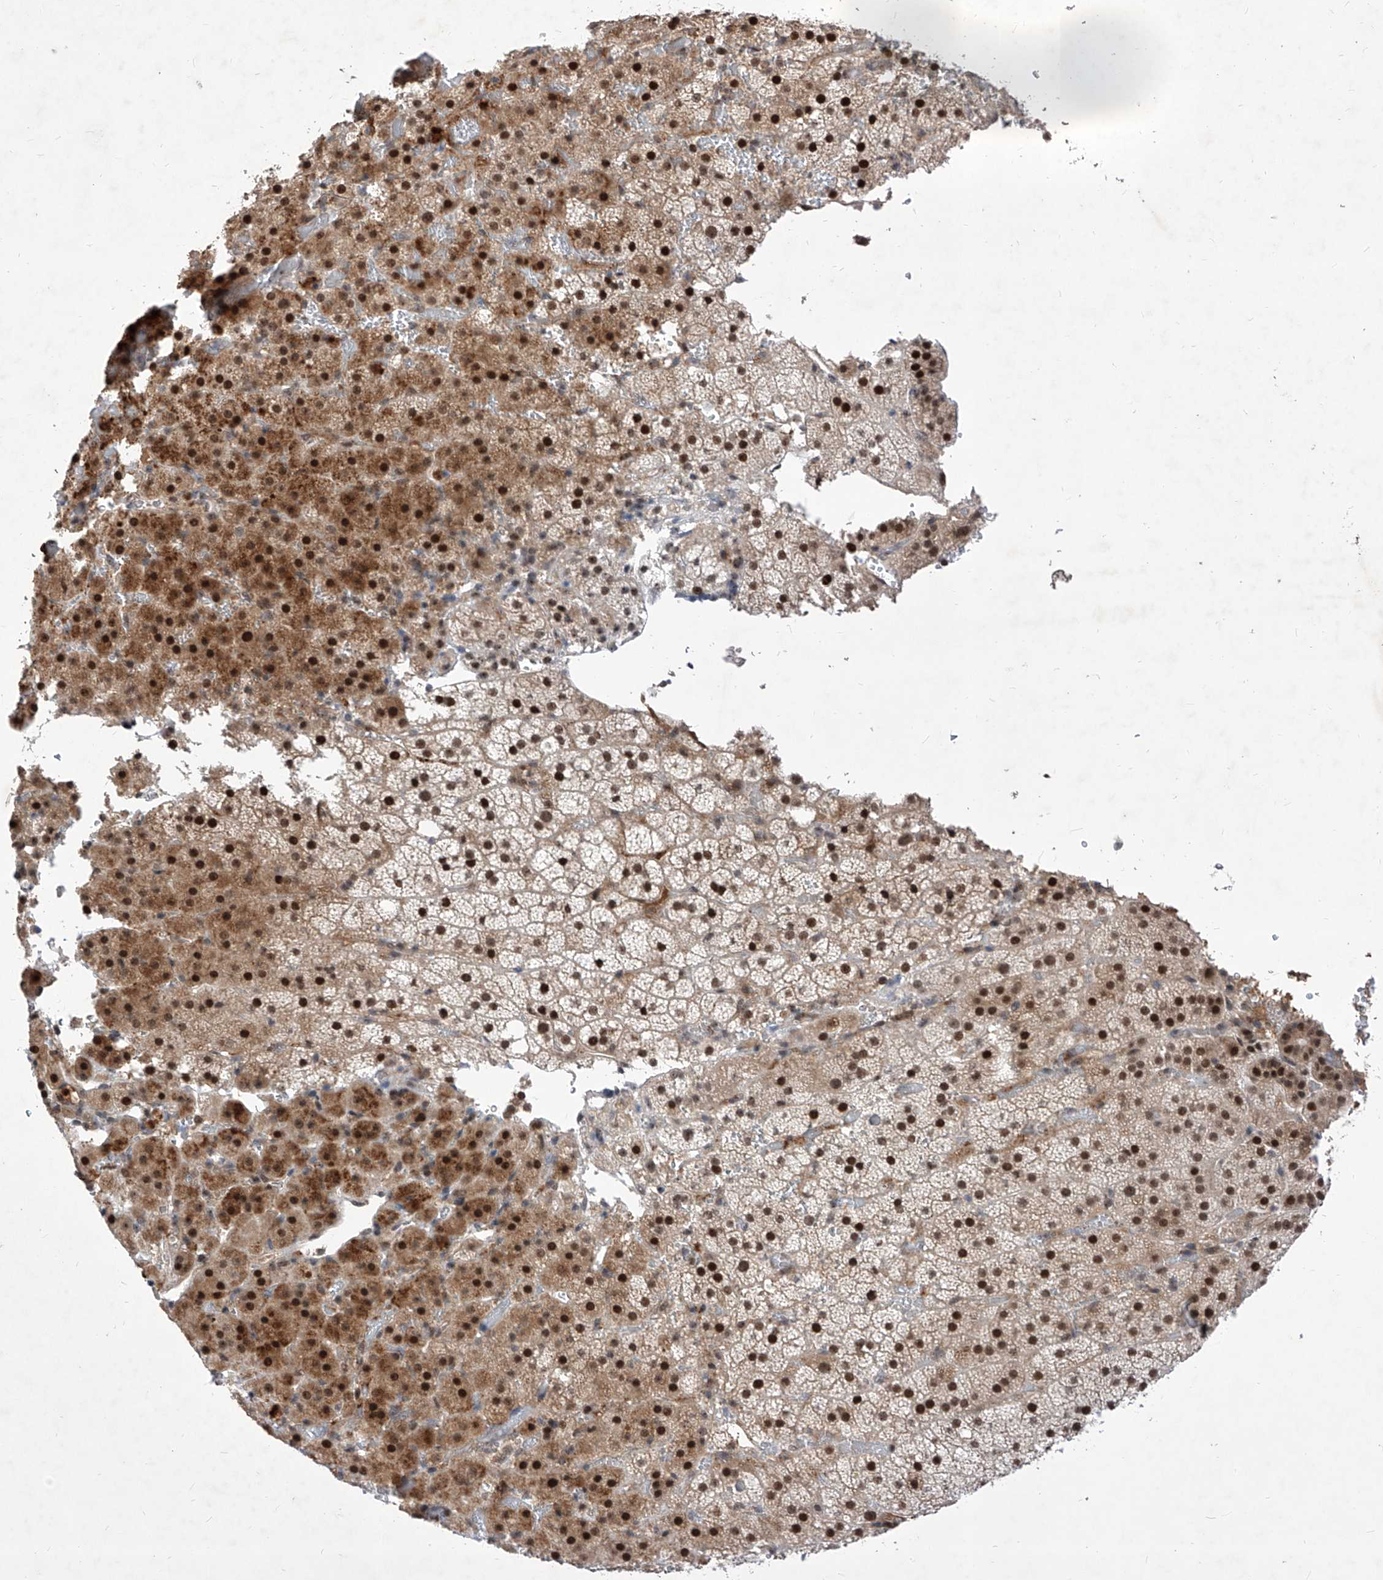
{"staining": {"intensity": "strong", "quantity": "25%-75%", "location": "cytoplasmic/membranous,nuclear"}, "tissue": "adrenal gland", "cell_type": "Glandular cells", "image_type": "normal", "snomed": [{"axis": "morphology", "description": "Normal tissue, NOS"}, {"axis": "topography", "description": "Adrenal gland"}], "caption": "A high amount of strong cytoplasmic/membranous,nuclear positivity is present in about 25%-75% of glandular cells in normal adrenal gland. (IHC, brightfield microscopy, high magnification).", "gene": "LGR4", "patient": {"sex": "female", "age": 59}}